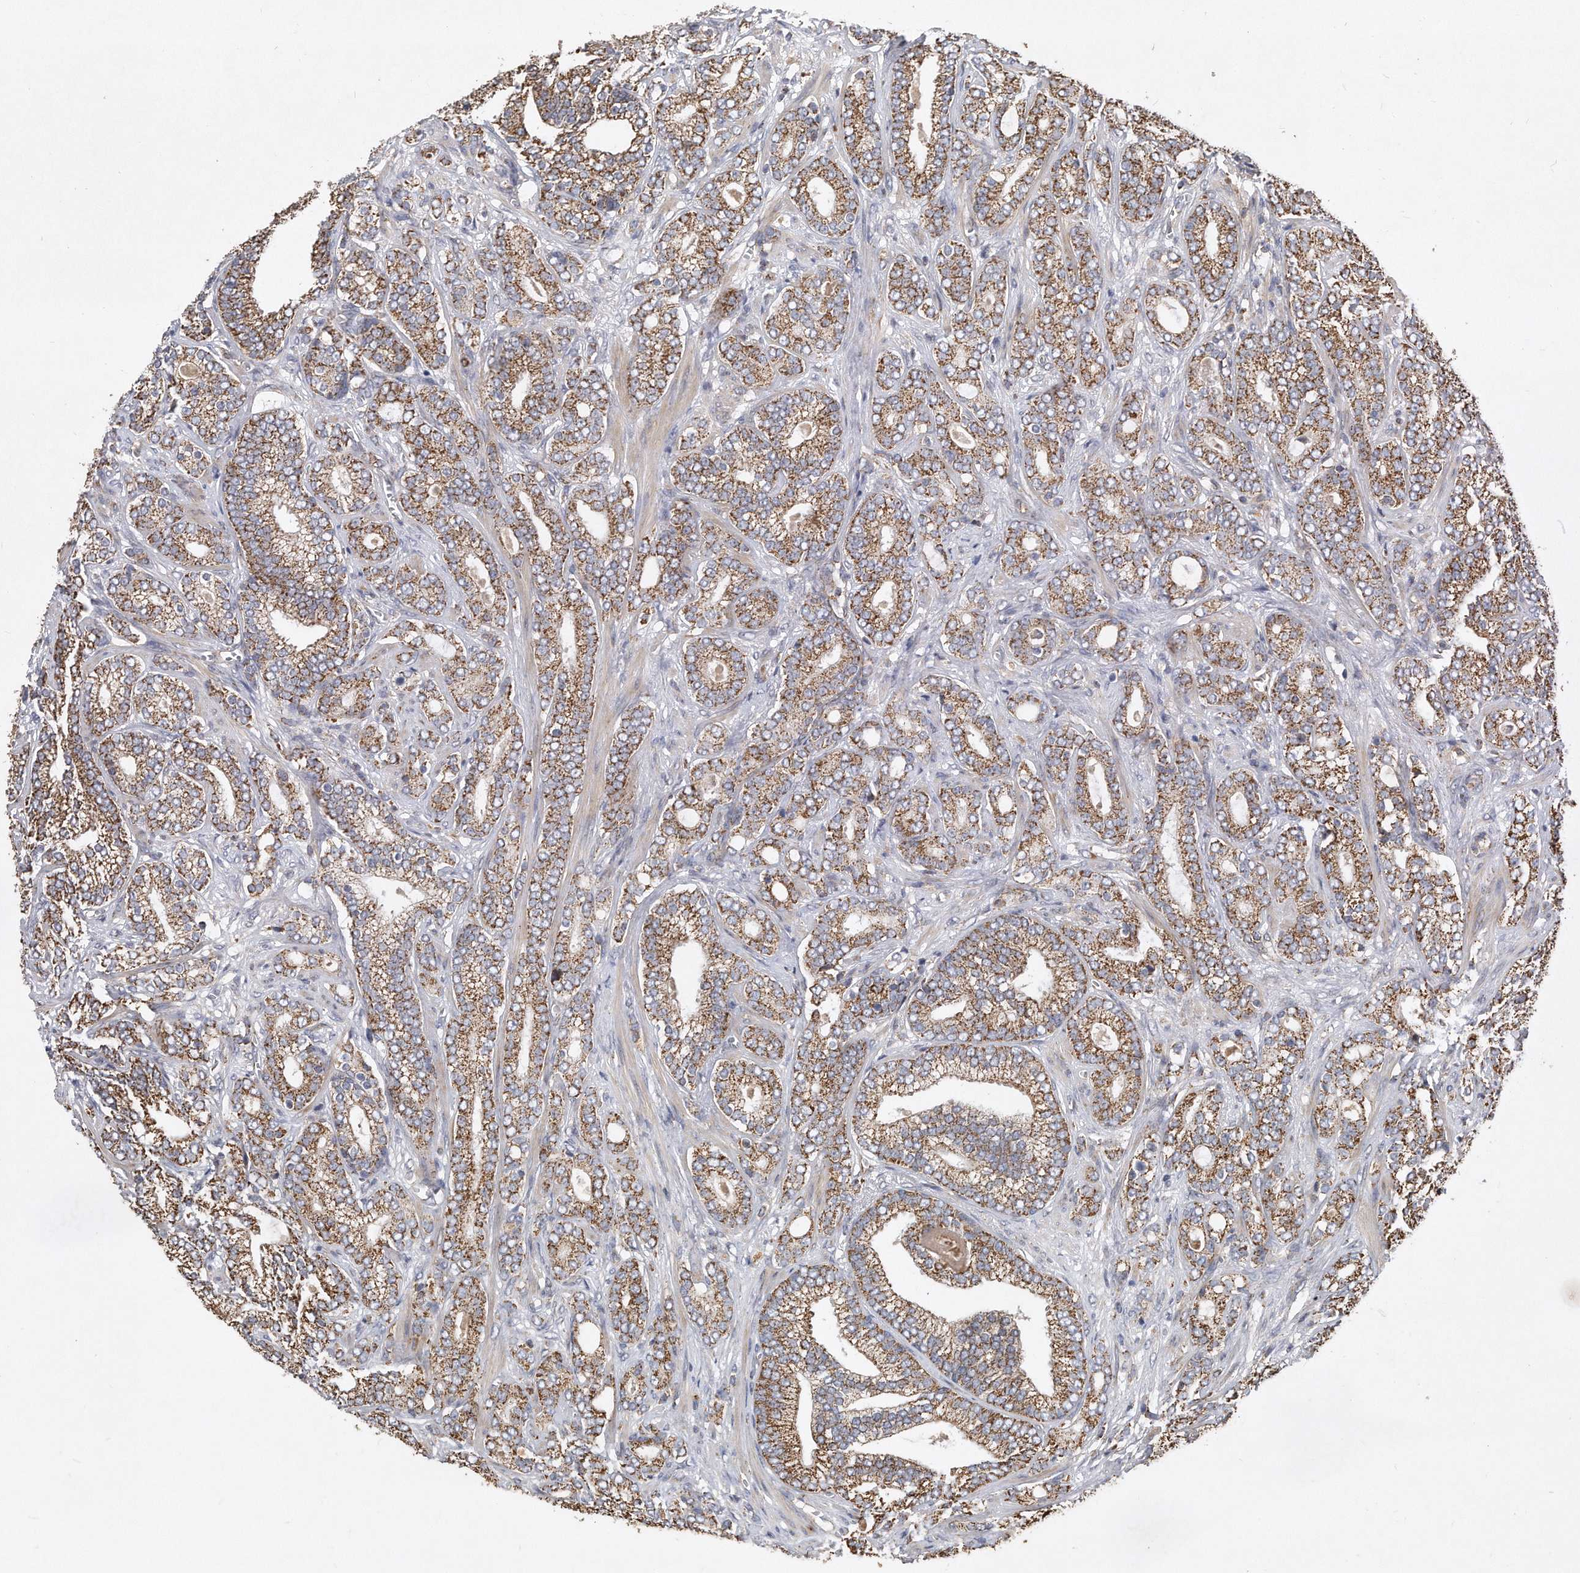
{"staining": {"intensity": "moderate", "quantity": ">75%", "location": "cytoplasmic/membranous"}, "tissue": "prostate cancer", "cell_type": "Tumor cells", "image_type": "cancer", "snomed": [{"axis": "morphology", "description": "Adenocarcinoma, High grade"}, {"axis": "topography", "description": "Prostate and seminal vesicle, NOS"}], "caption": "Prostate cancer stained with immunohistochemistry (IHC) shows moderate cytoplasmic/membranous expression in about >75% of tumor cells.", "gene": "PPP5C", "patient": {"sex": "male", "age": 67}}